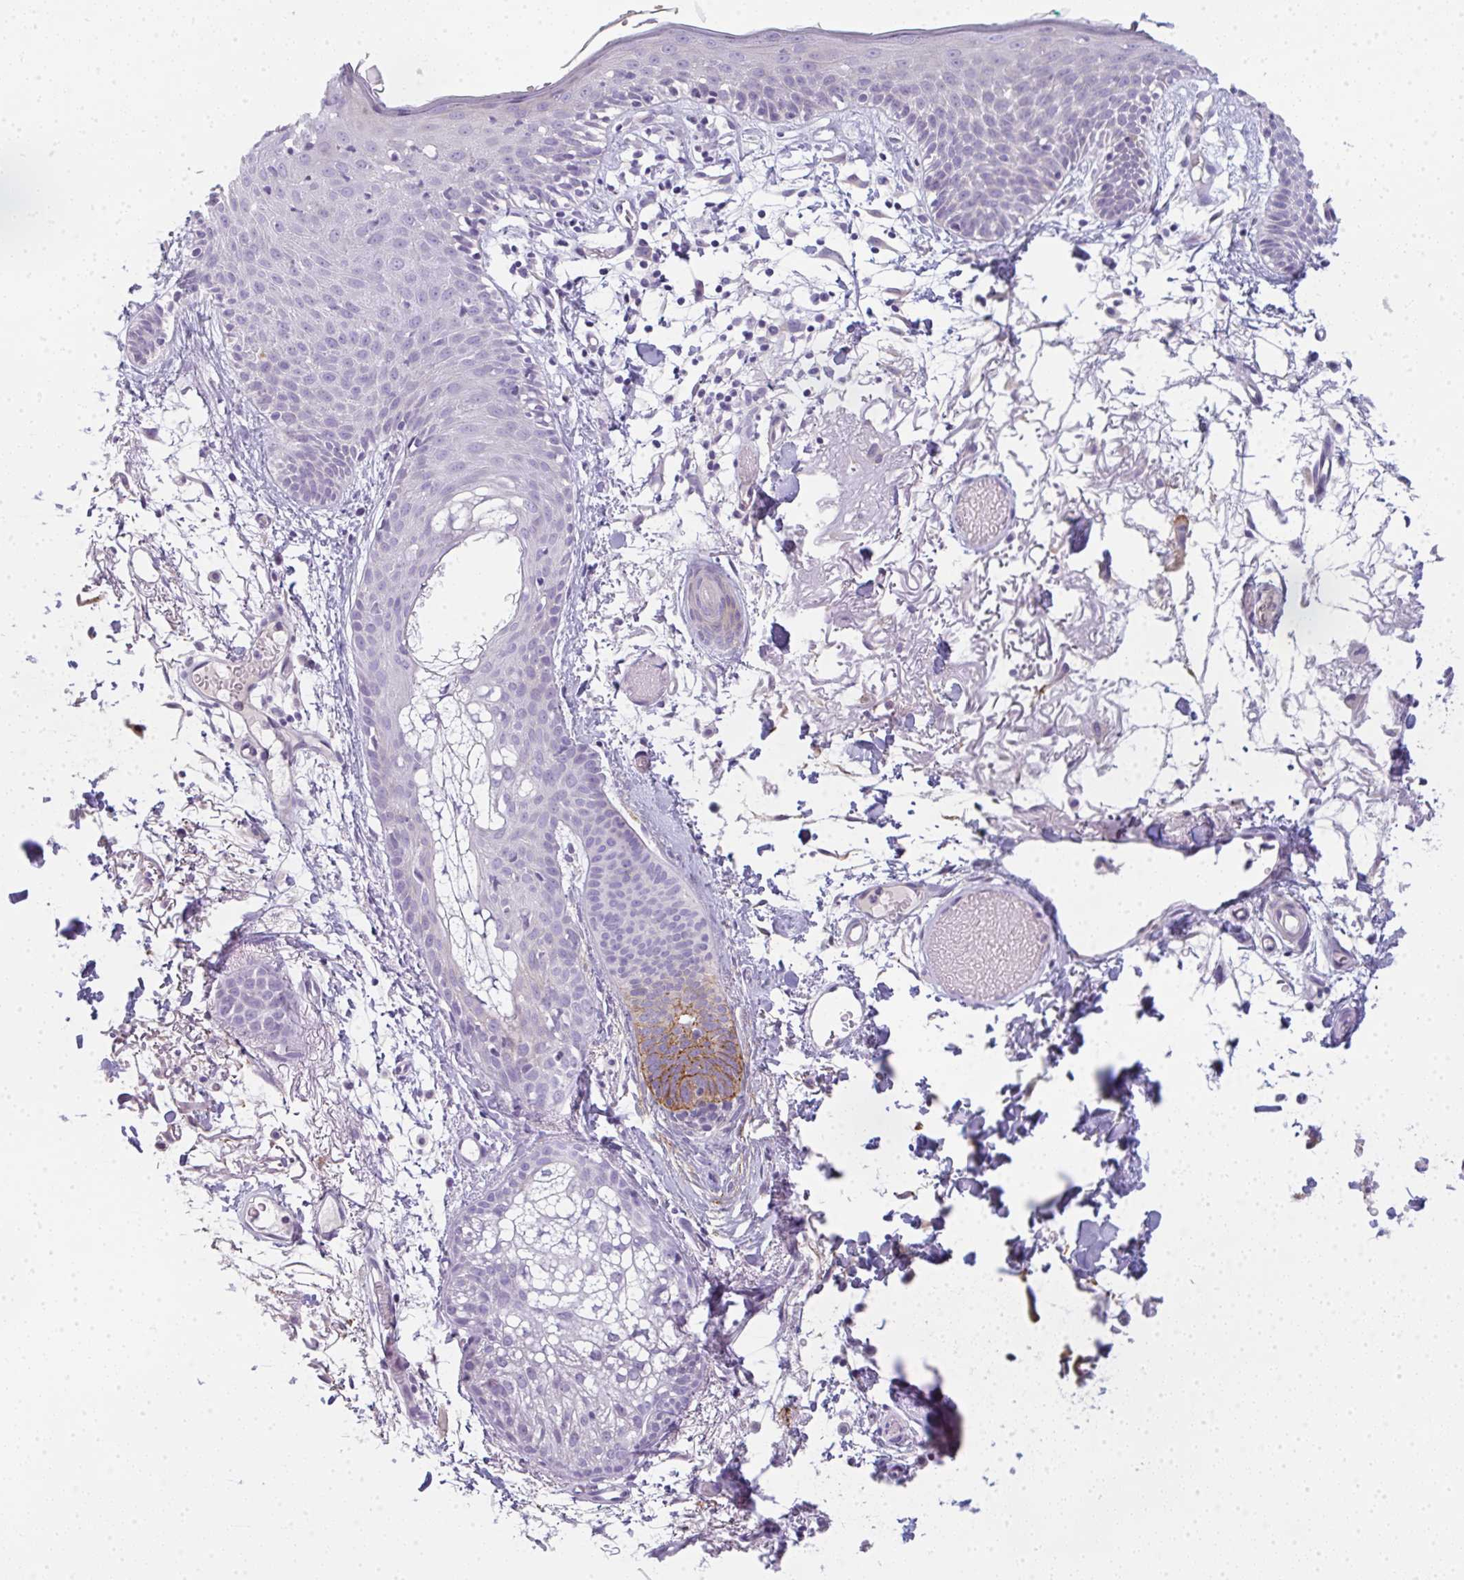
{"staining": {"intensity": "negative", "quantity": "none", "location": "none"}, "tissue": "skin", "cell_type": "Fibroblasts", "image_type": "normal", "snomed": [{"axis": "morphology", "description": "Normal tissue, NOS"}, {"axis": "topography", "description": "Skin"}], "caption": "Immunohistochemistry (IHC) image of normal skin: skin stained with DAB displays no significant protein expression in fibroblasts.", "gene": "LPAR4", "patient": {"sex": "male", "age": 79}}